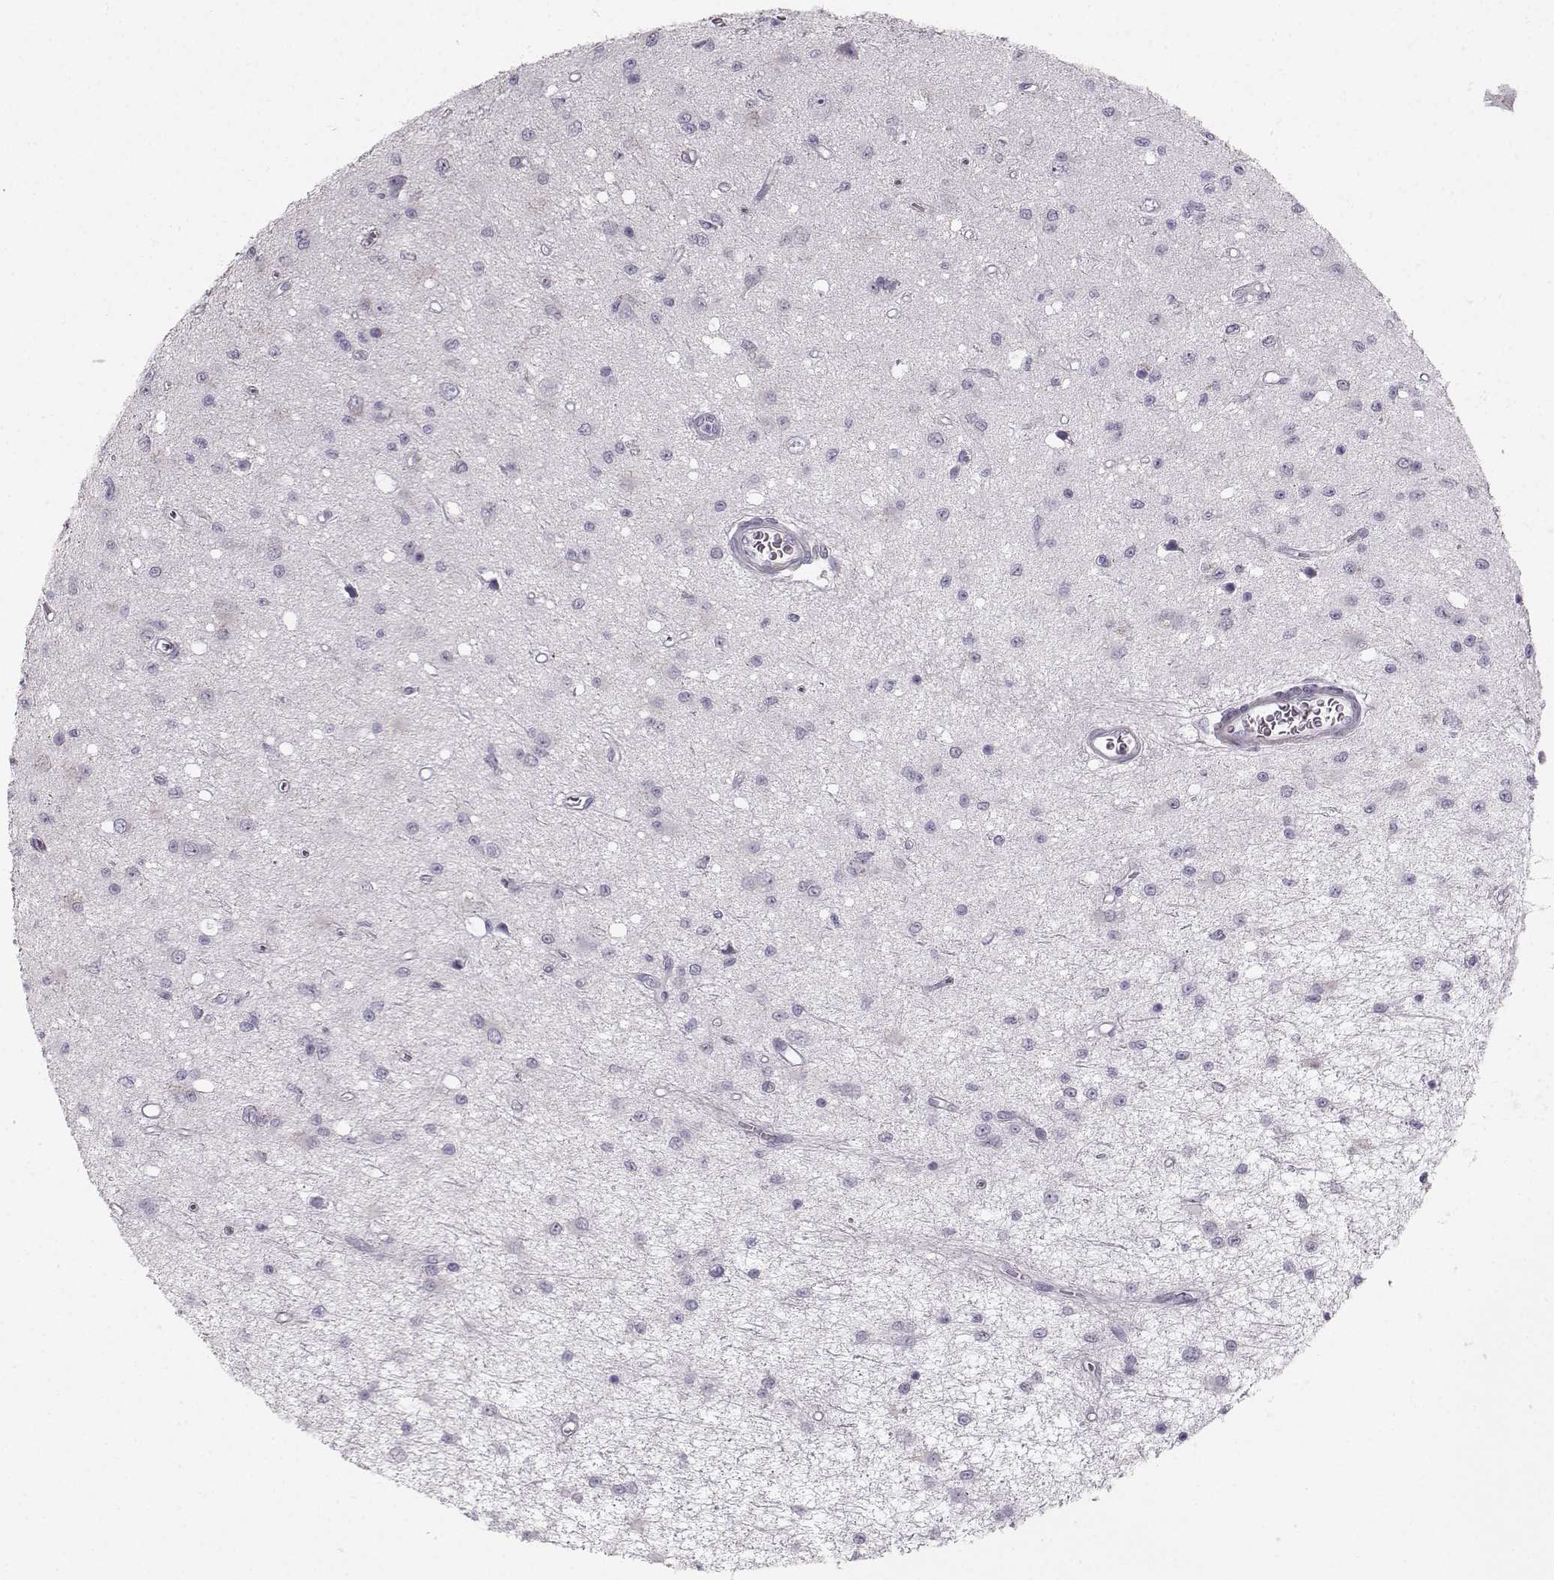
{"staining": {"intensity": "negative", "quantity": "none", "location": "none"}, "tissue": "glioma", "cell_type": "Tumor cells", "image_type": "cancer", "snomed": [{"axis": "morphology", "description": "Glioma, malignant, Low grade"}, {"axis": "topography", "description": "Brain"}], "caption": "Immunohistochemistry micrograph of low-grade glioma (malignant) stained for a protein (brown), which exhibits no positivity in tumor cells.", "gene": "CASR", "patient": {"sex": "female", "age": 45}}